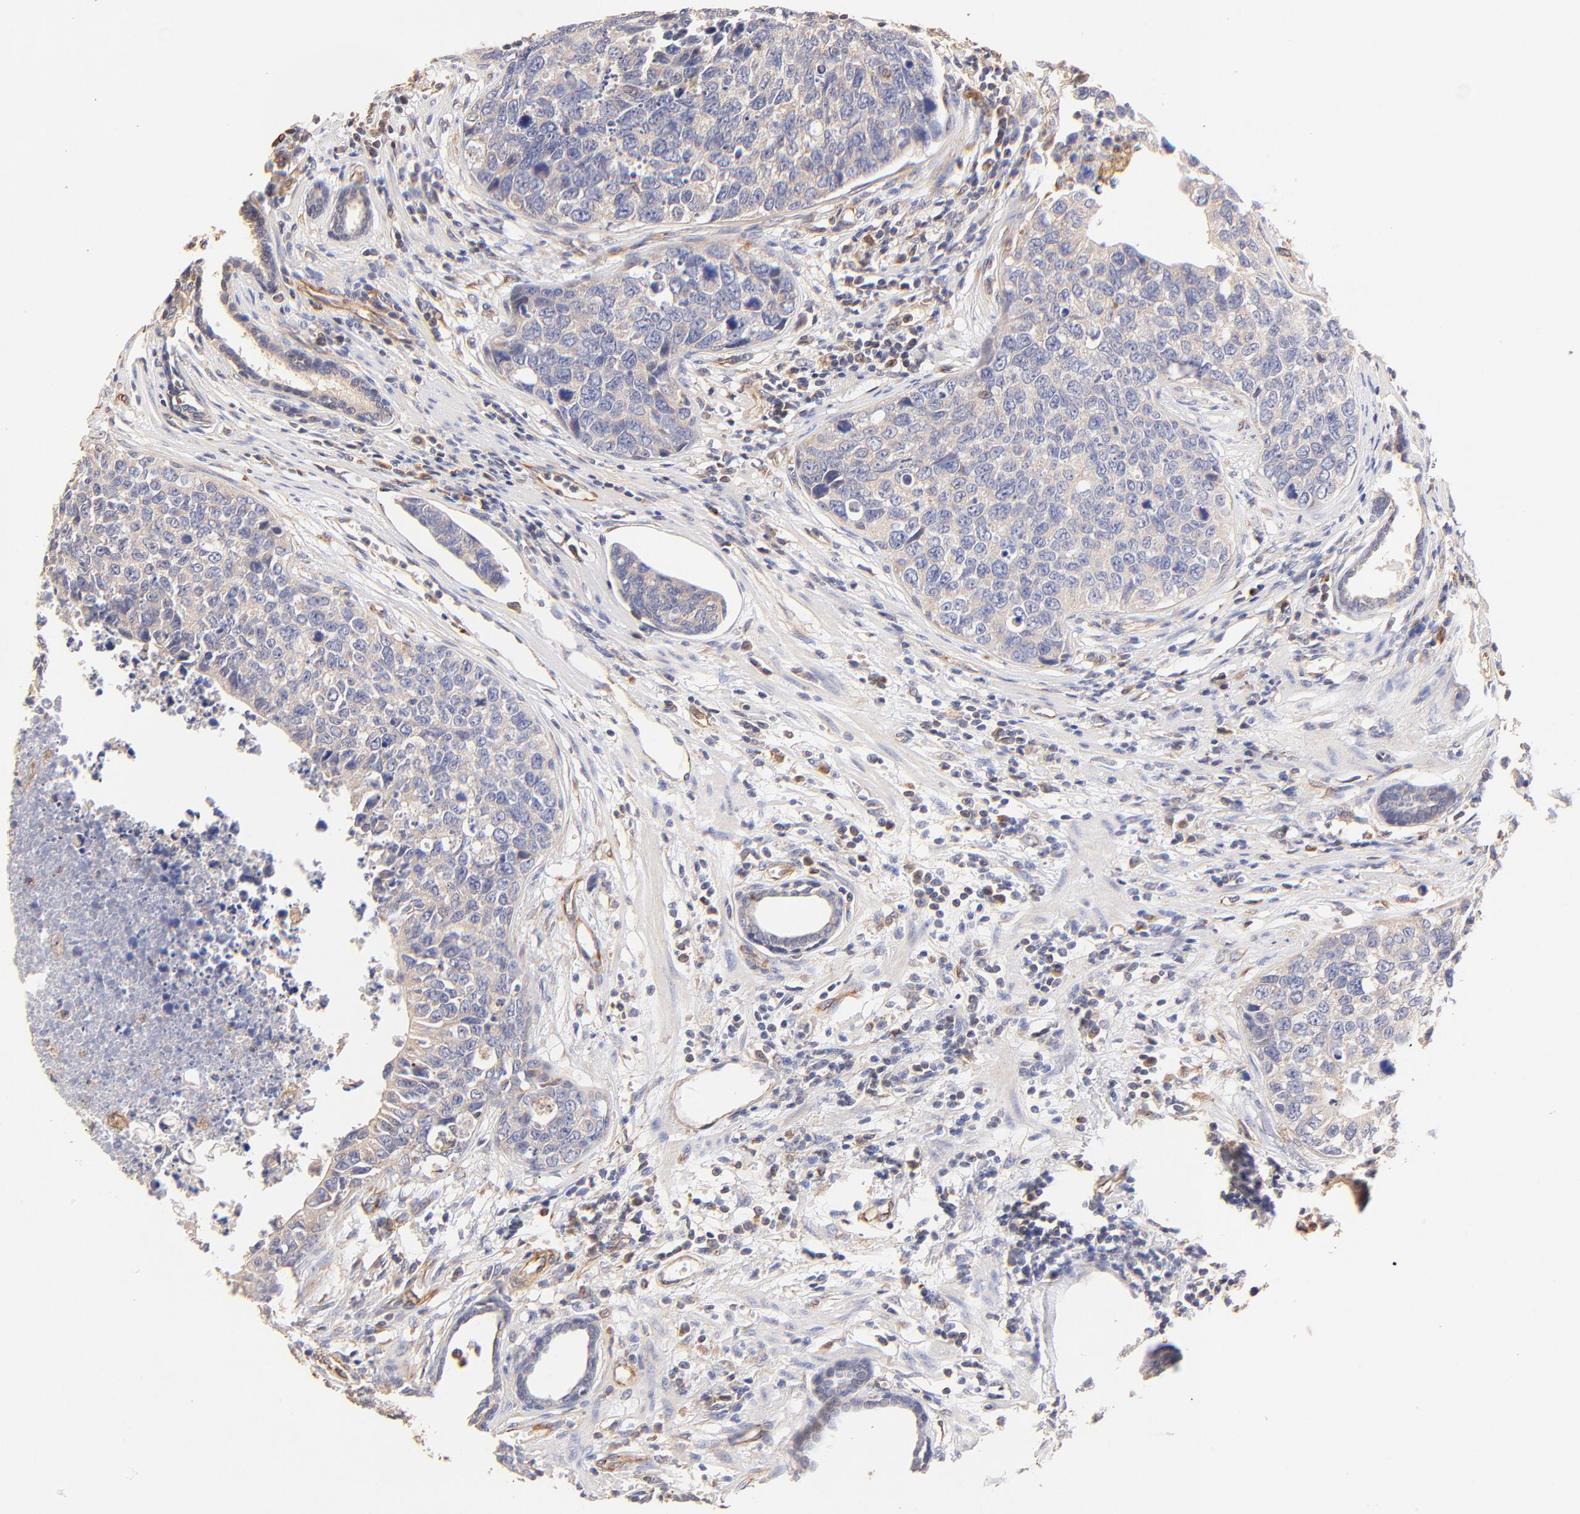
{"staining": {"intensity": "weak", "quantity": ">75%", "location": "cytoplasmic/membranous"}, "tissue": "urothelial cancer", "cell_type": "Tumor cells", "image_type": "cancer", "snomed": [{"axis": "morphology", "description": "Urothelial carcinoma, High grade"}, {"axis": "topography", "description": "Urinary bladder"}], "caption": "Tumor cells reveal weak cytoplasmic/membranous expression in approximately >75% of cells in high-grade urothelial carcinoma.", "gene": "TNFAIP3", "patient": {"sex": "male", "age": 81}}